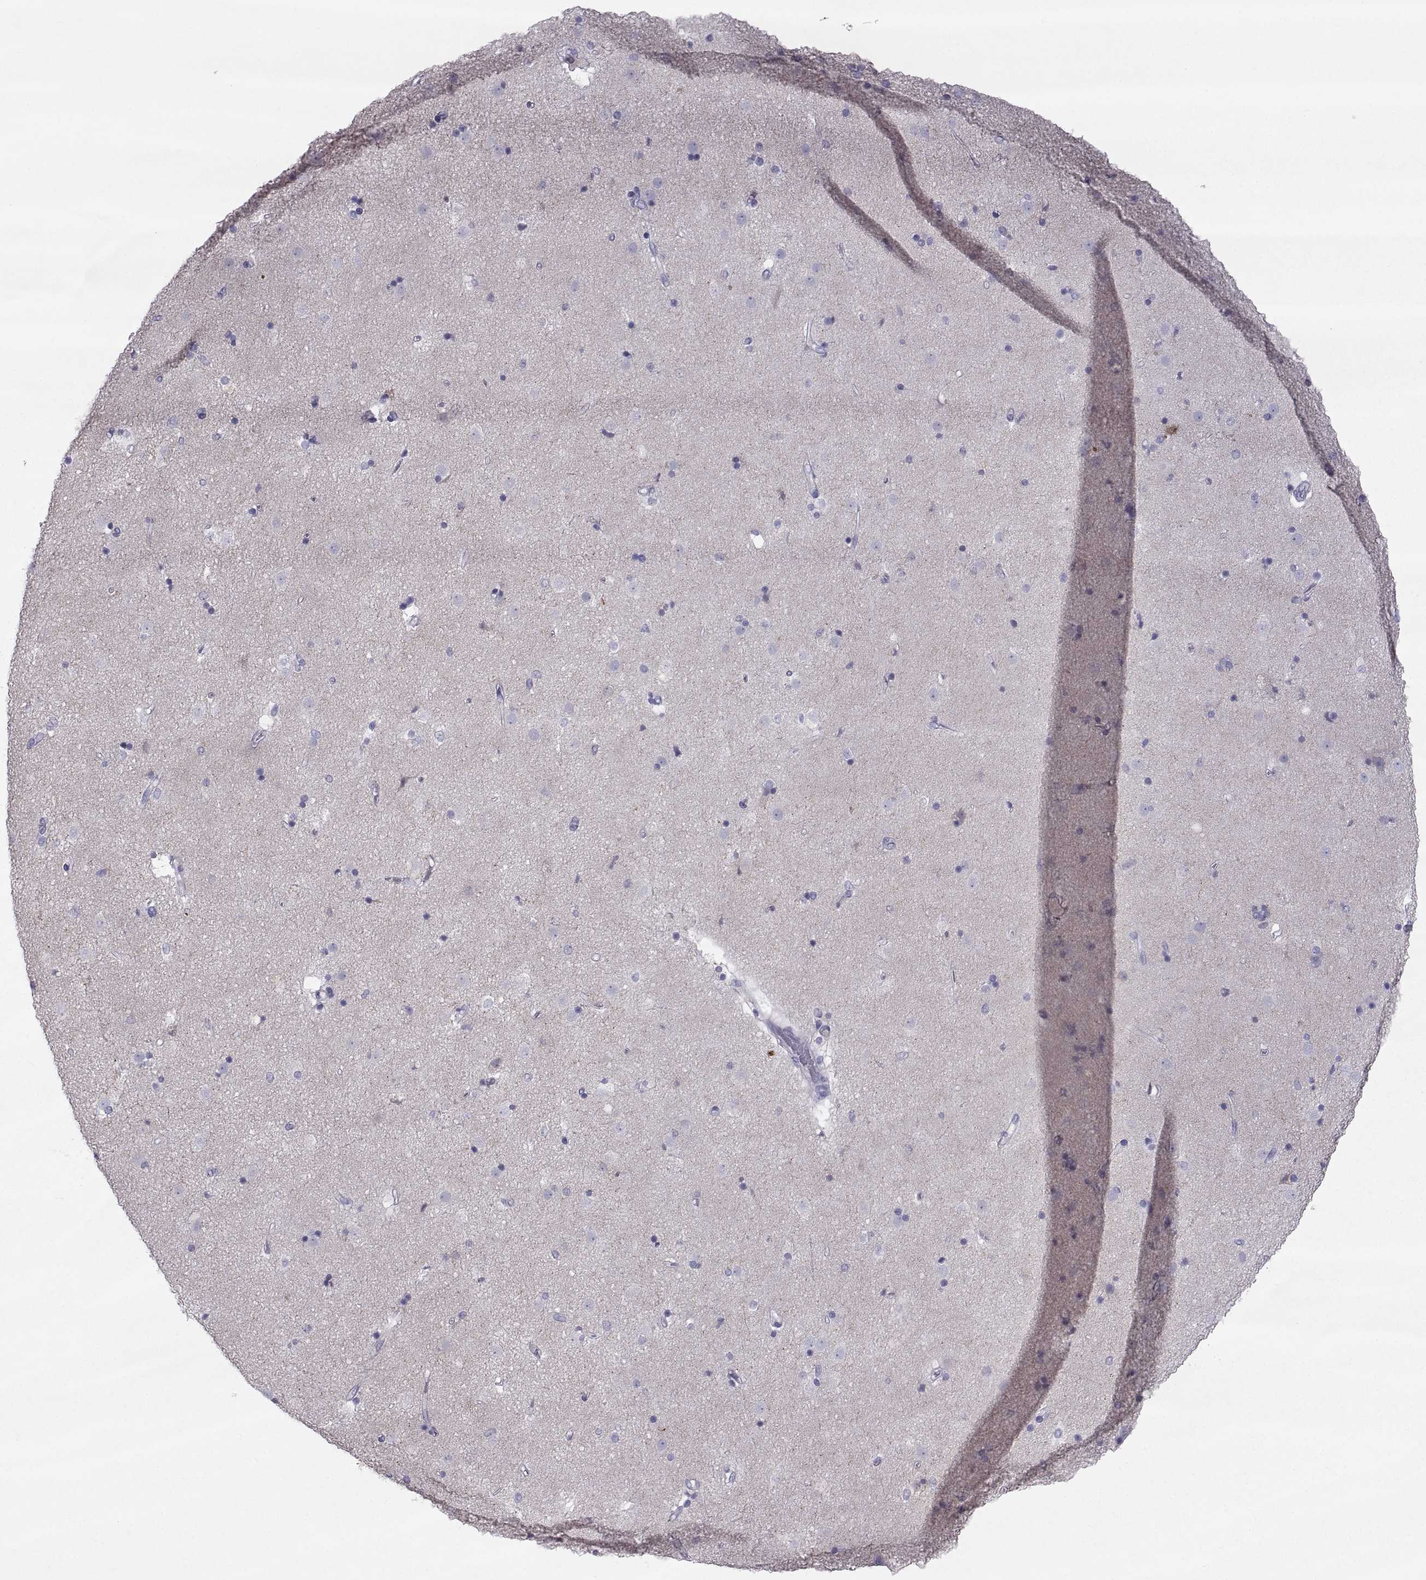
{"staining": {"intensity": "negative", "quantity": "none", "location": "none"}, "tissue": "caudate", "cell_type": "Glial cells", "image_type": "normal", "snomed": [{"axis": "morphology", "description": "Normal tissue, NOS"}, {"axis": "topography", "description": "Lateral ventricle wall"}], "caption": "Immunohistochemistry of unremarkable caudate demonstrates no positivity in glial cells.", "gene": "PCSK1N", "patient": {"sex": "female", "age": 71}}